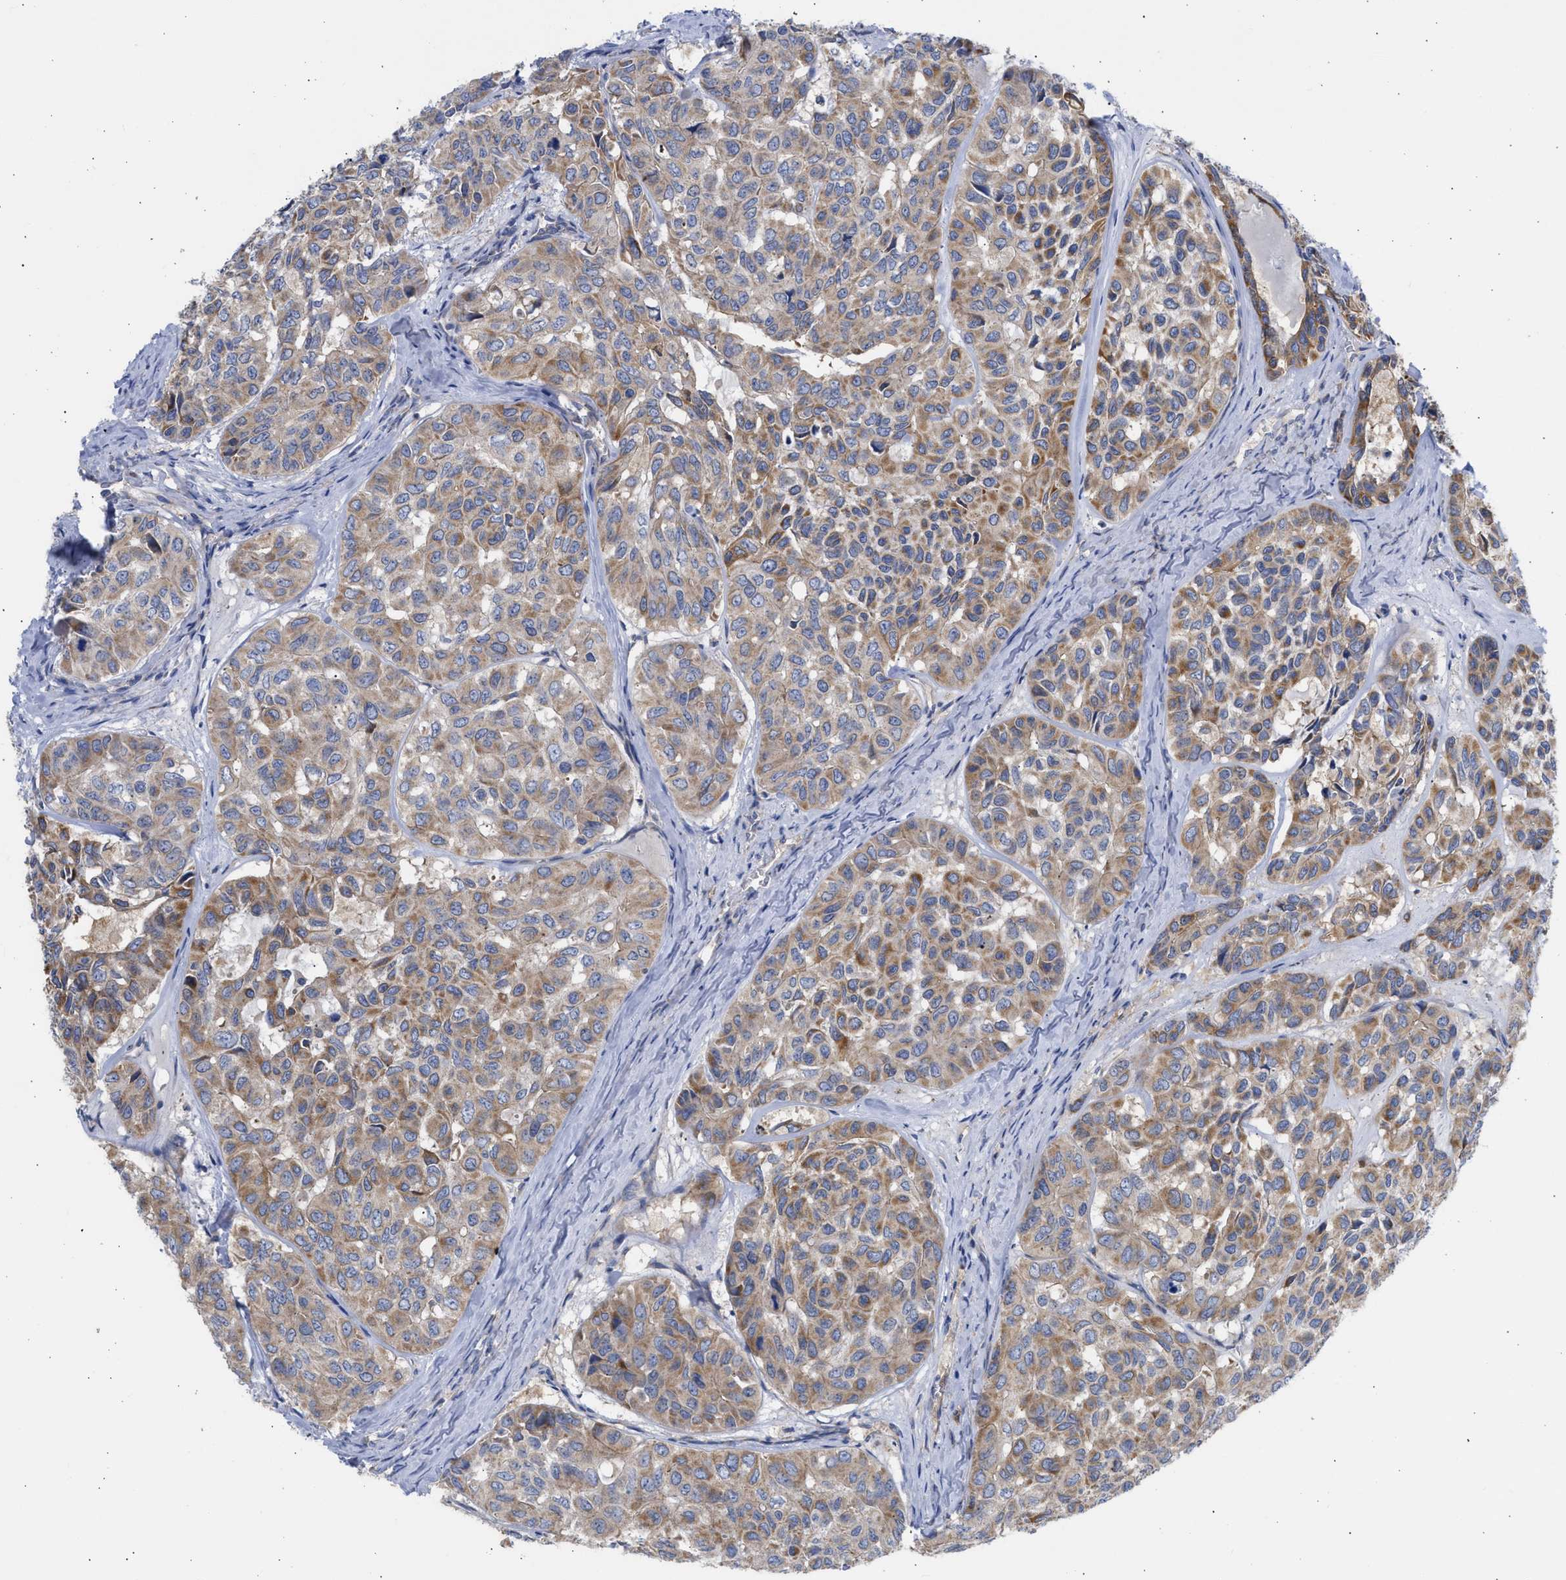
{"staining": {"intensity": "moderate", "quantity": ">75%", "location": "cytoplasmic/membranous"}, "tissue": "head and neck cancer", "cell_type": "Tumor cells", "image_type": "cancer", "snomed": [{"axis": "morphology", "description": "Adenocarcinoma, NOS"}, {"axis": "topography", "description": "Salivary gland, NOS"}, {"axis": "topography", "description": "Head-Neck"}], "caption": "Brown immunohistochemical staining in head and neck adenocarcinoma demonstrates moderate cytoplasmic/membranous positivity in about >75% of tumor cells. Nuclei are stained in blue.", "gene": "BTG3", "patient": {"sex": "female", "age": 76}}